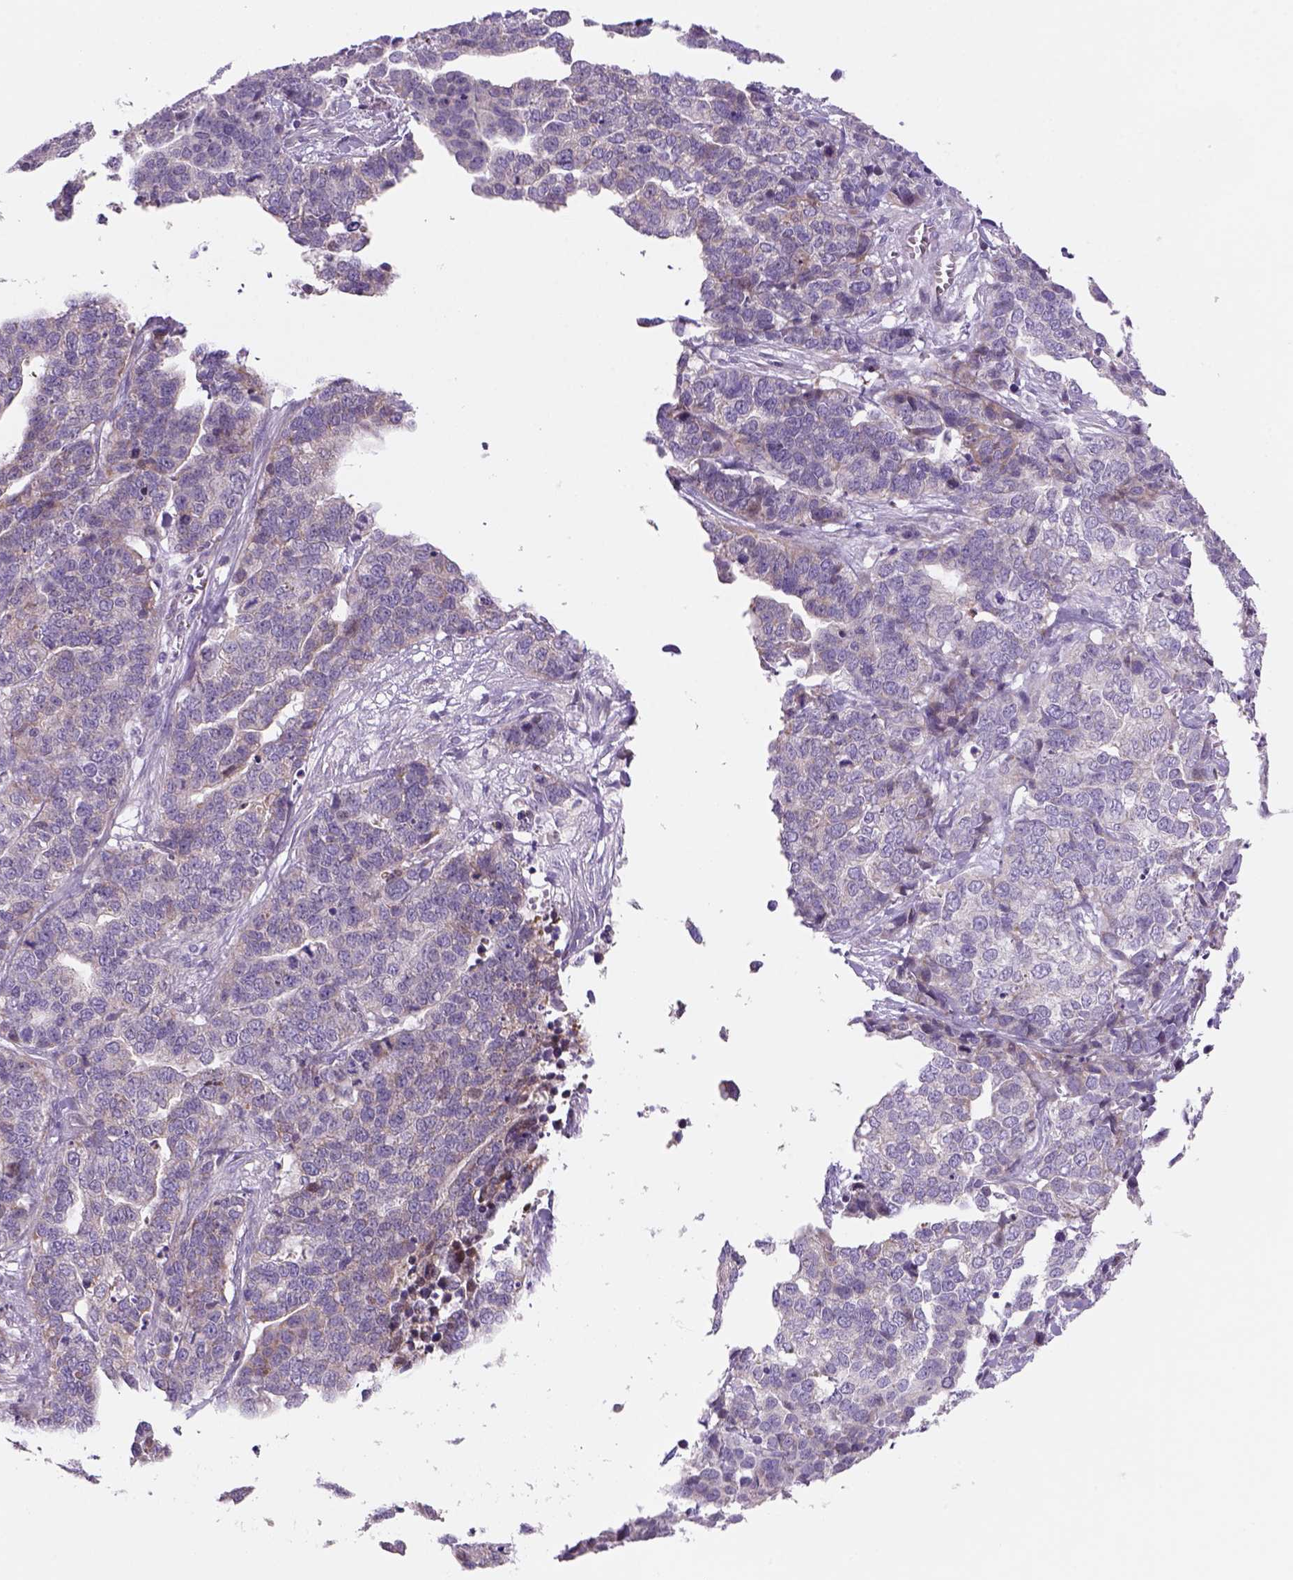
{"staining": {"intensity": "weak", "quantity": "<25%", "location": "cytoplasmic/membranous"}, "tissue": "ovarian cancer", "cell_type": "Tumor cells", "image_type": "cancer", "snomed": [{"axis": "morphology", "description": "Carcinoma, endometroid"}, {"axis": "topography", "description": "Ovary"}], "caption": "Ovarian cancer (endometroid carcinoma) stained for a protein using immunohistochemistry reveals no expression tumor cells.", "gene": "ADGRV1", "patient": {"sex": "female", "age": 65}}